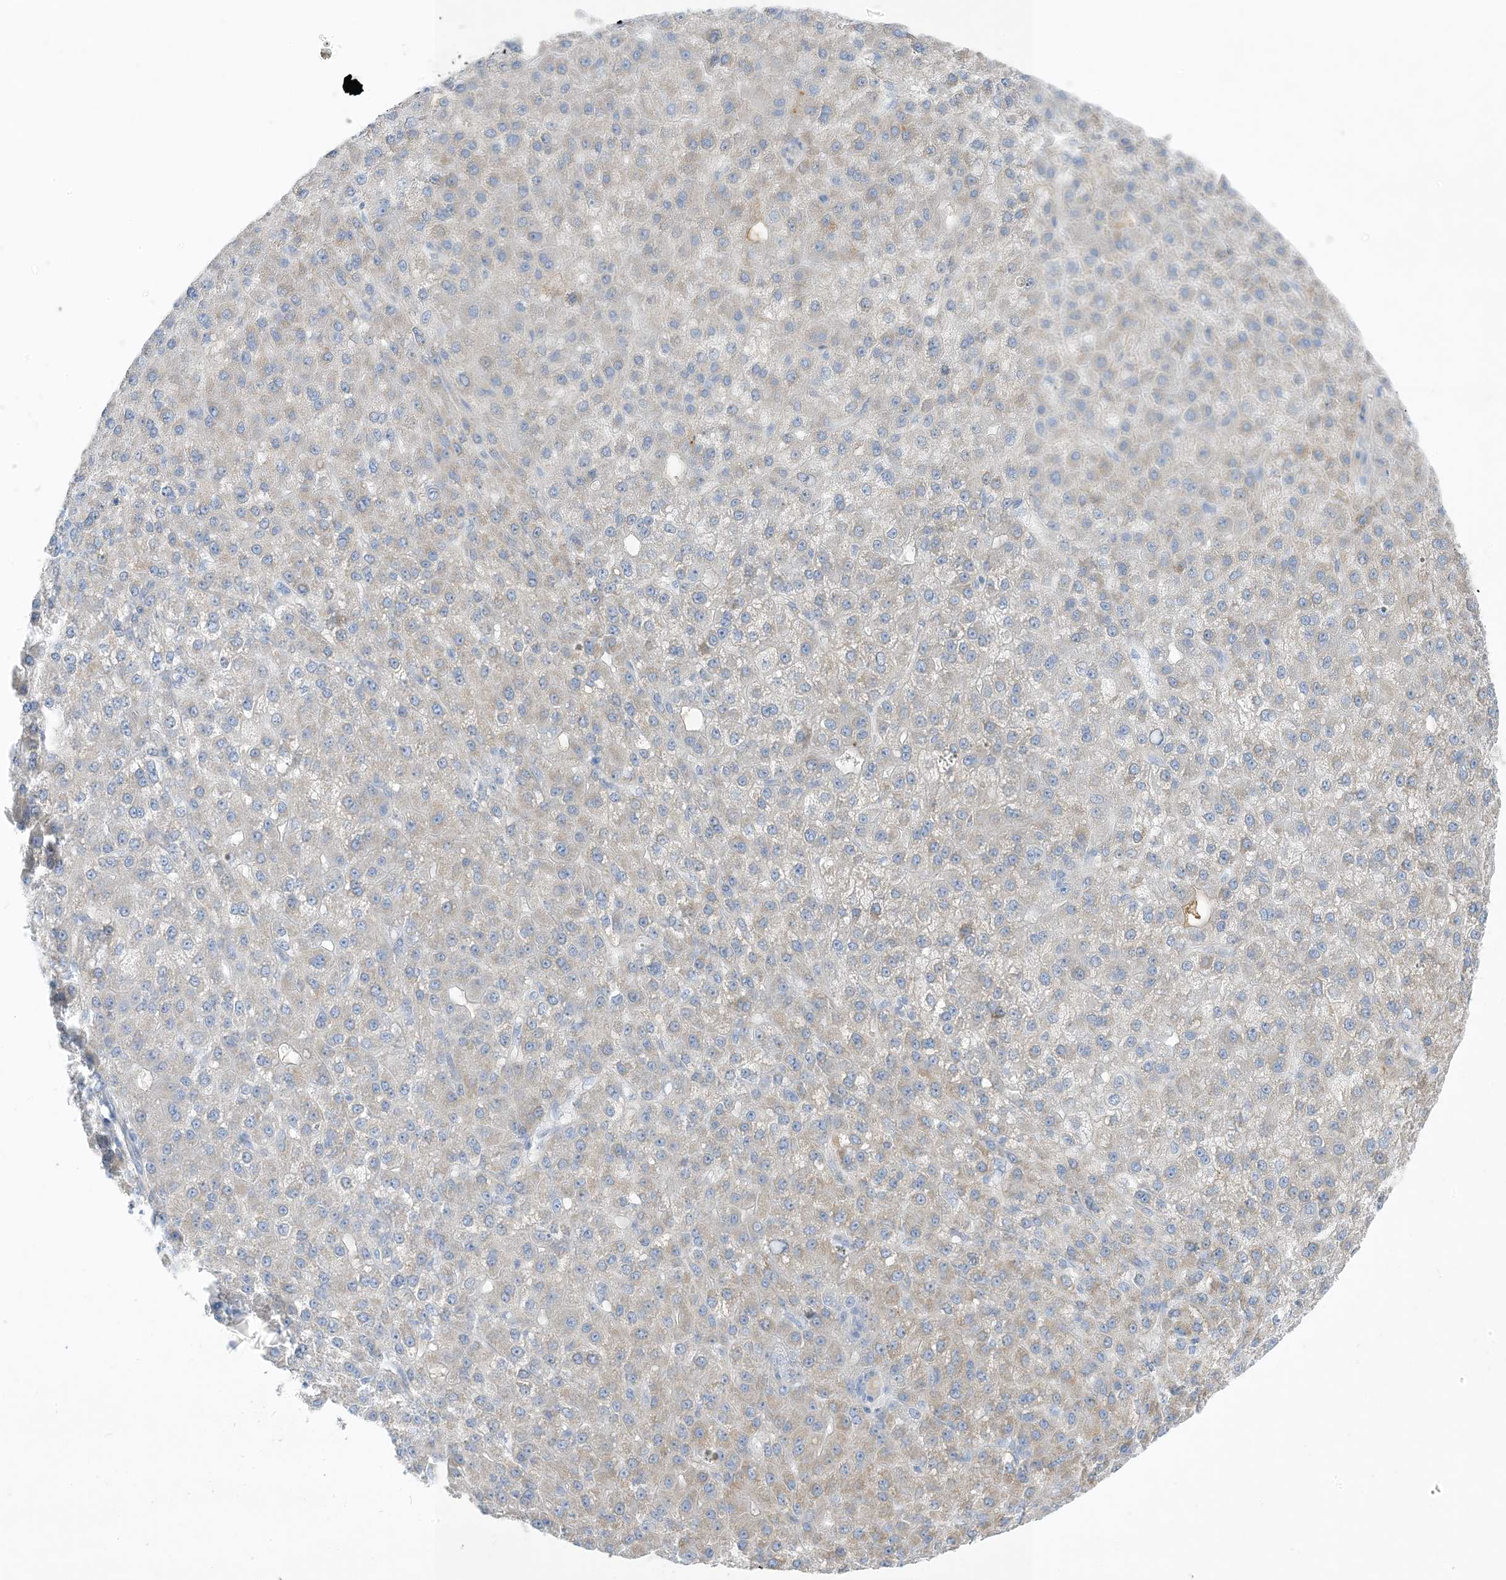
{"staining": {"intensity": "negative", "quantity": "none", "location": "none"}, "tissue": "liver cancer", "cell_type": "Tumor cells", "image_type": "cancer", "snomed": [{"axis": "morphology", "description": "Carcinoma, Hepatocellular, NOS"}, {"axis": "topography", "description": "Liver"}], "caption": "Tumor cells are negative for protein expression in human liver cancer (hepatocellular carcinoma). The staining is performed using DAB brown chromogen with nuclei counter-stained in using hematoxylin.", "gene": "XIRP2", "patient": {"sex": "male", "age": 67}}